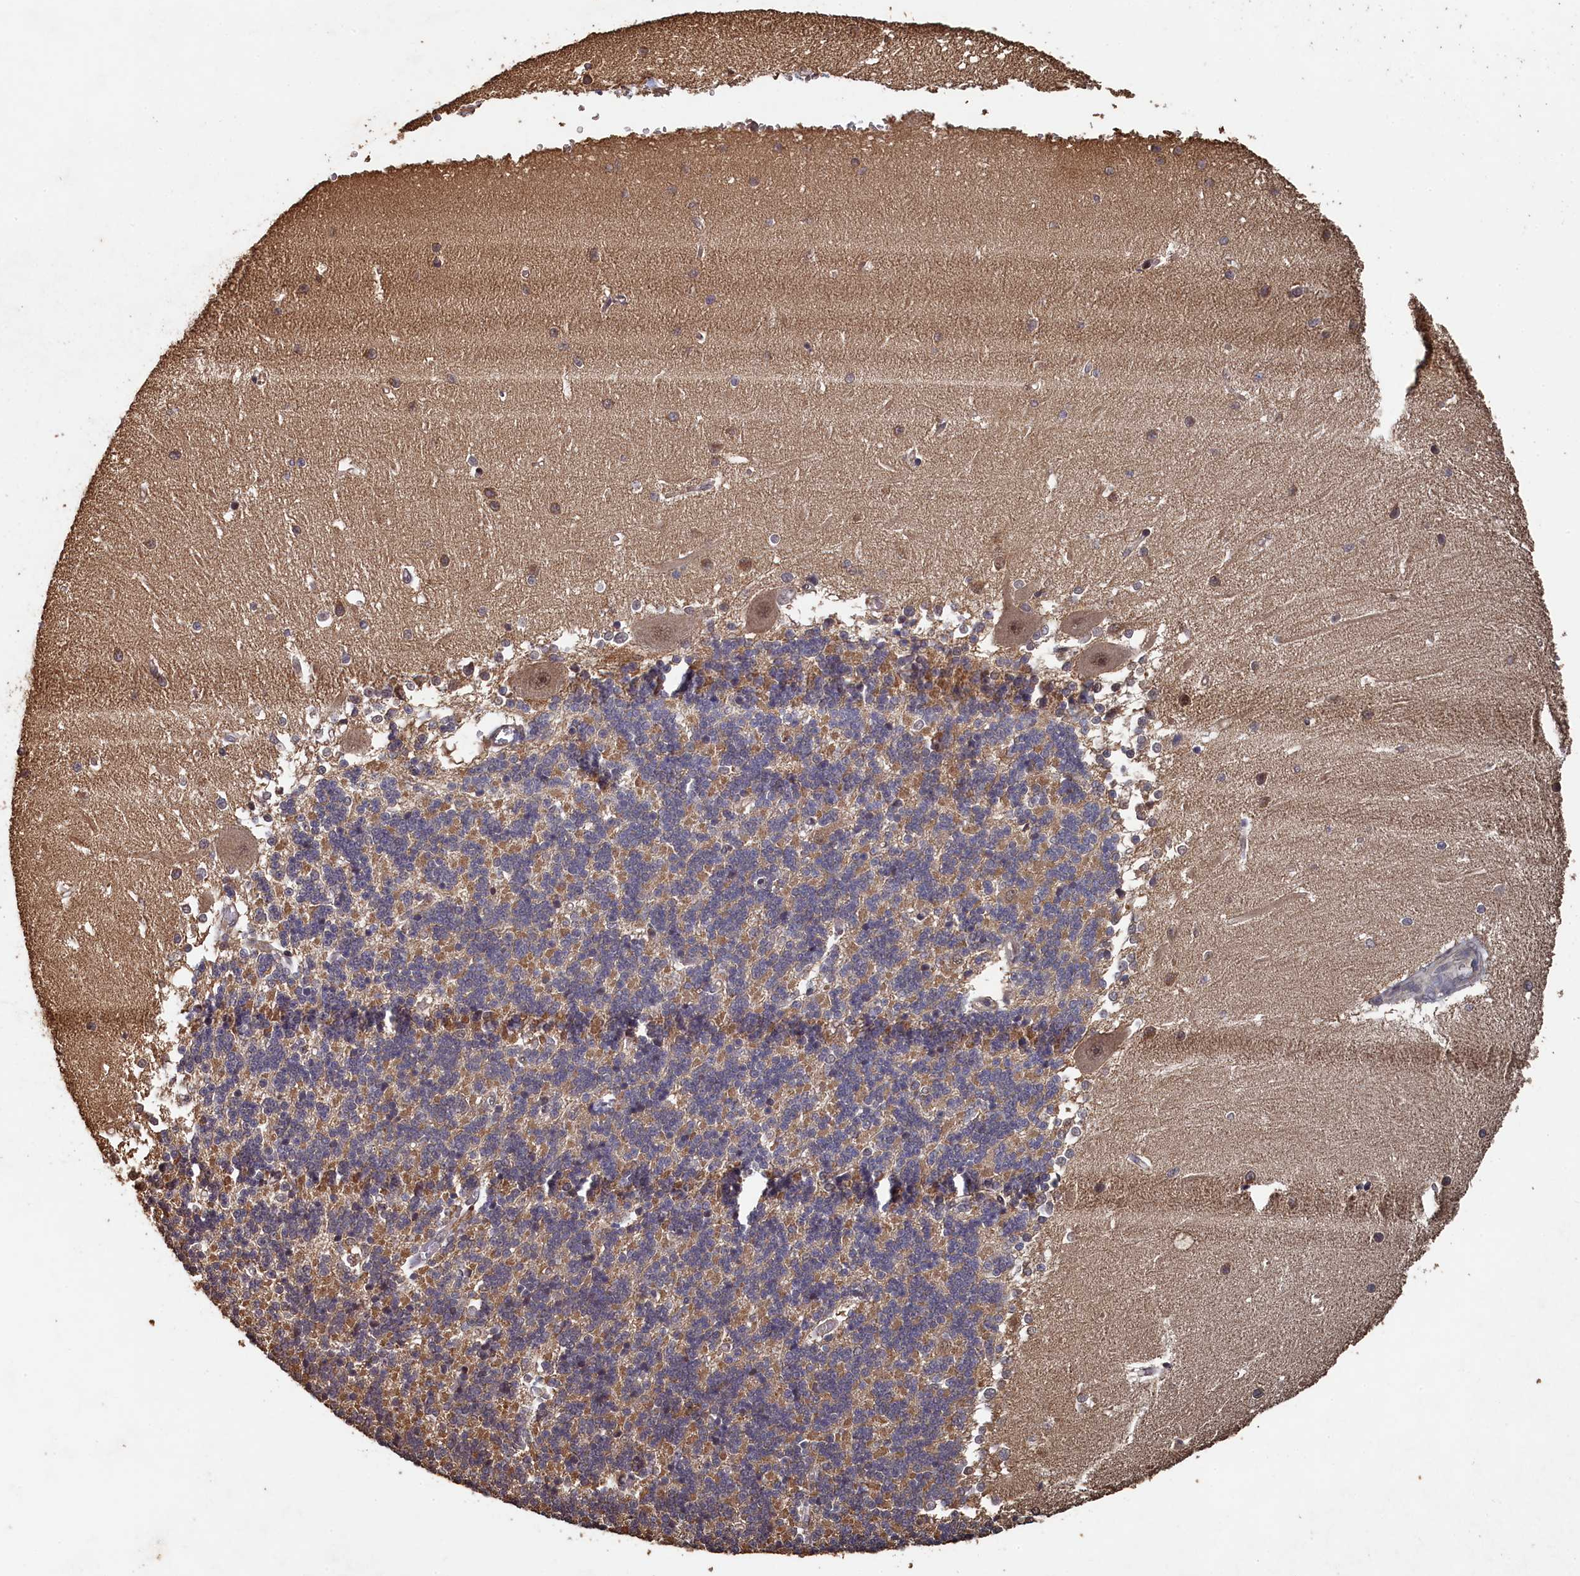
{"staining": {"intensity": "moderate", "quantity": "25%-75%", "location": "cytoplasmic/membranous"}, "tissue": "cerebellum", "cell_type": "Cells in granular layer", "image_type": "normal", "snomed": [{"axis": "morphology", "description": "Normal tissue, NOS"}, {"axis": "topography", "description": "Cerebellum"}], "caption": "DAB (3,3'-diaminobenzidine) immunohistochemical staining of normal cerebellum demonstrates moderate cytoplasmic/membranous protein expression in about 25%-75% of cells in granular layer.", "gene": "PIGN", "patient": {"sex": "male", "age": 37}}